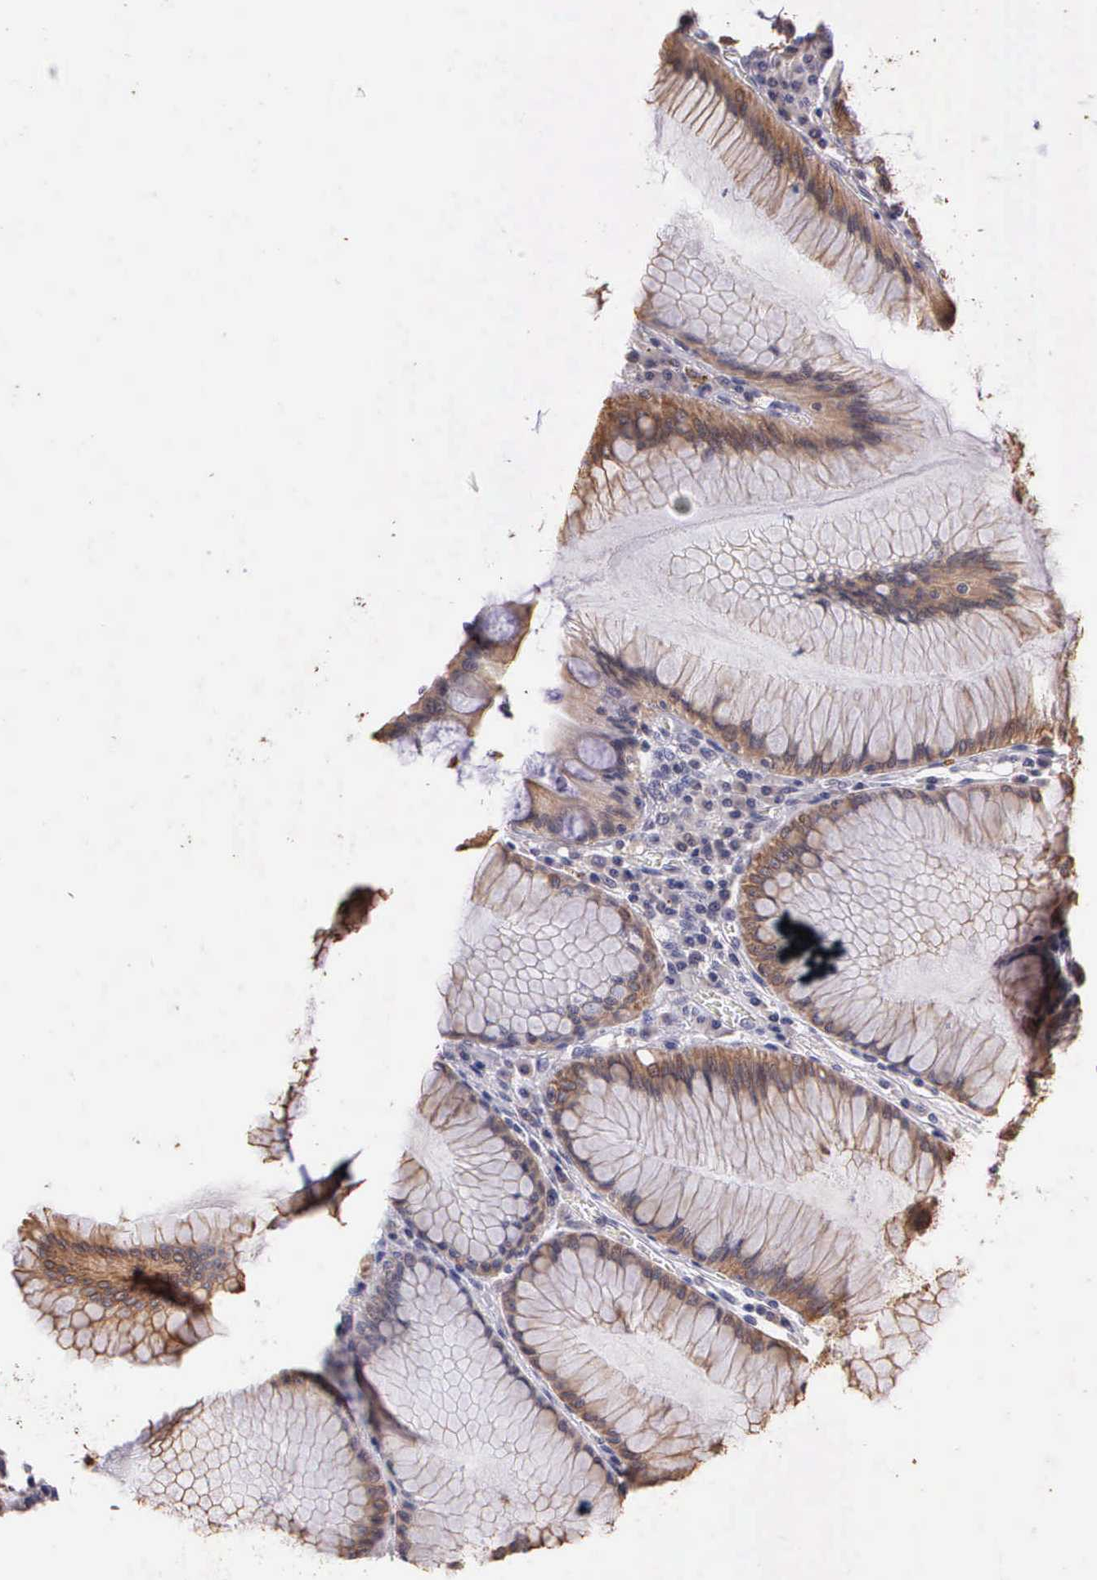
{"staining": {"intensity": "moderate", "quantity": ">75%", "location": "cytoplasmic/membranous"}, "tissue": "stomach", "cell_type": "Glandular cells", "image_type": "normal", "snomed": [{"axis": "morphology", "description": "Normal tissue, NOS"}, {"axis": "topography", "description": "Stomach, lower"}], "caption": "This is an image of IHC staining of unremarkable stomach, which shows moderate expression in the cytoplasmic/membranous of glandular cells.", "gene": "IGBP1P2", "patient": {"sex": "female", "age": 93}}